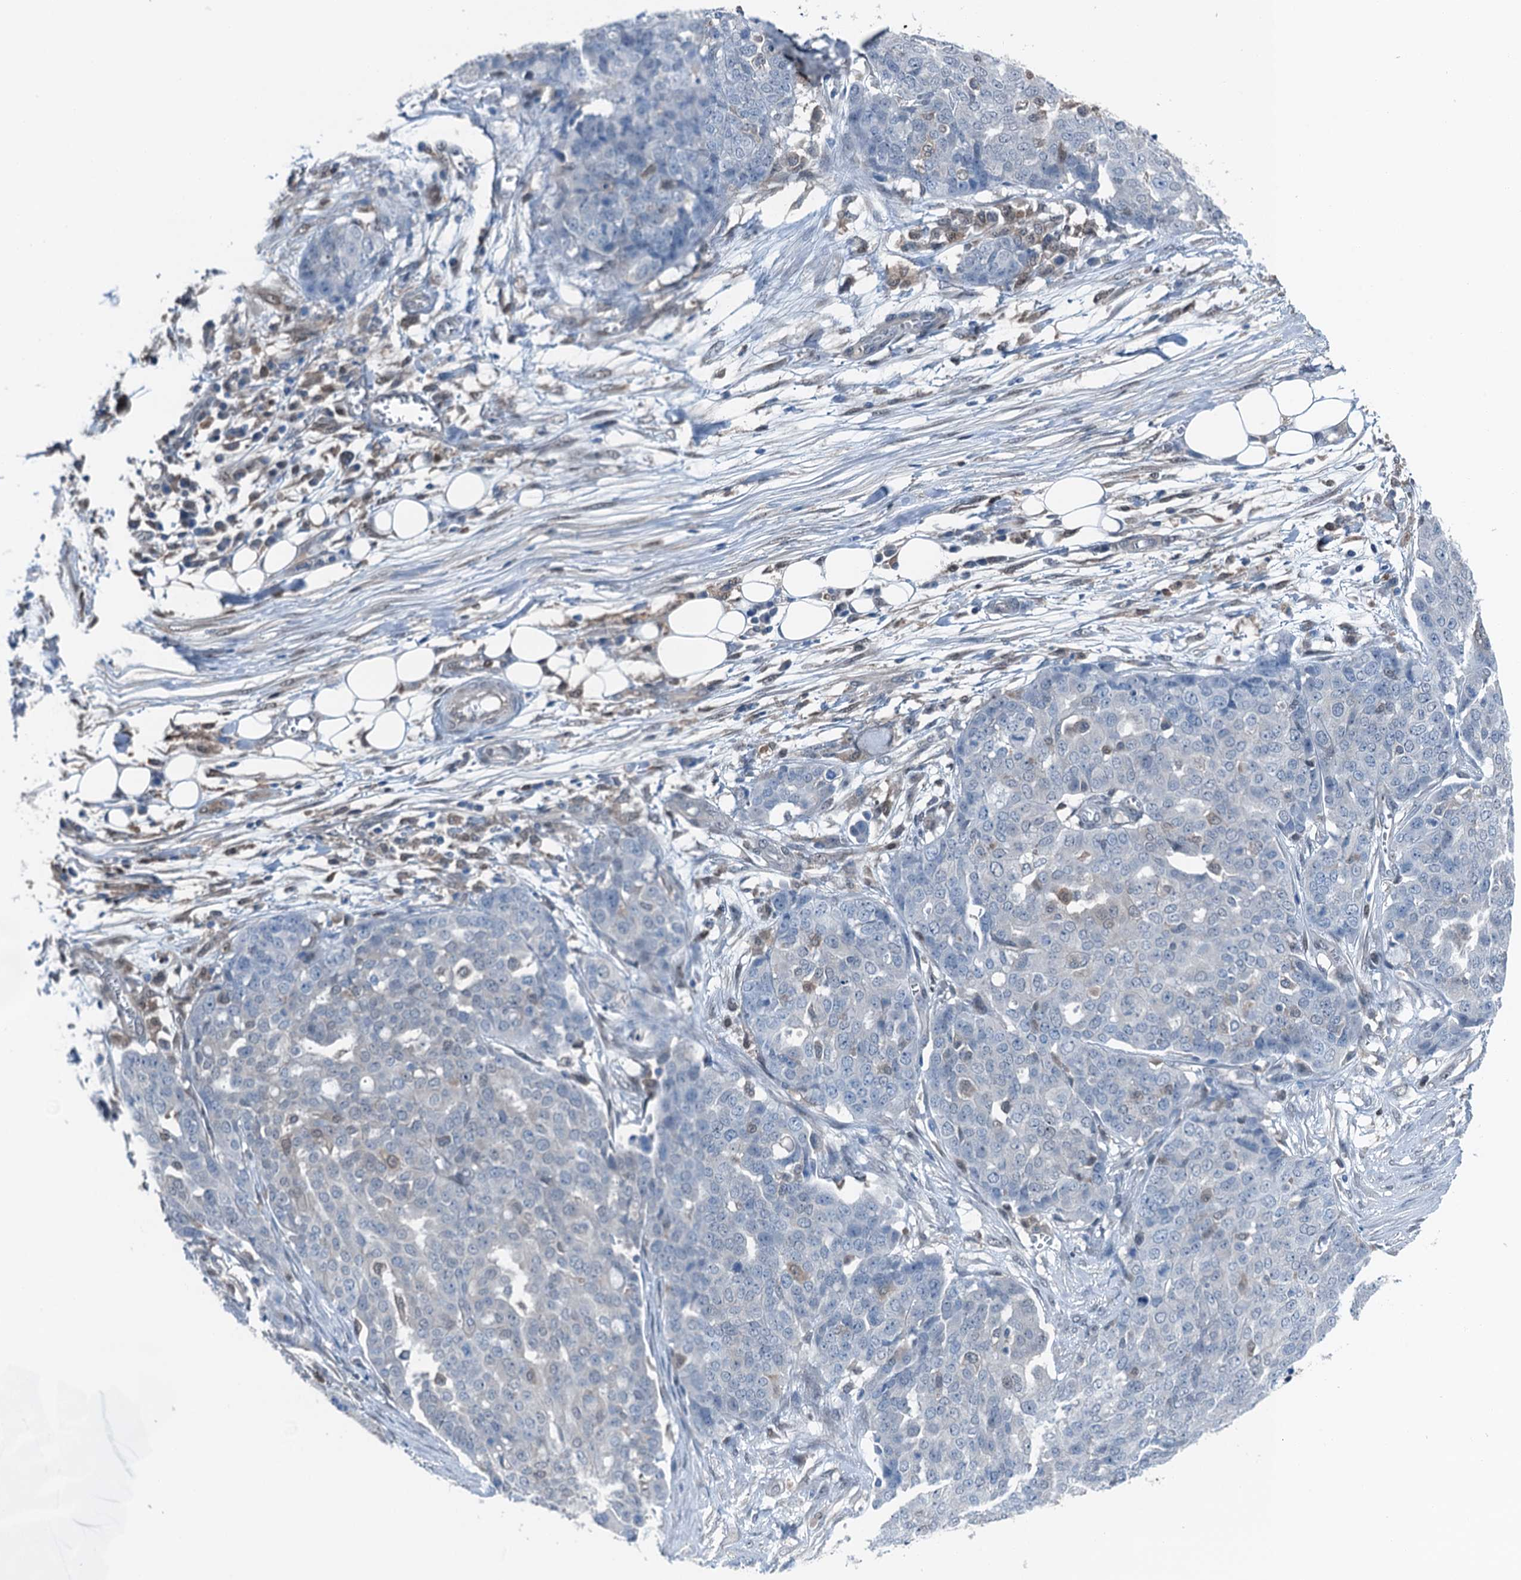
{"staining": {"intensity": "negative", "quantity": "none", "location": "none"}, "tissue": "ovarian cancer", "cell_type": "Tumor cells", "image_type": "cancer", "snomed": [{"axis": "morphology", "description": "Cystadenocarcinoma, serous, NOS"}, {"axis": "topography", "description": "Soft tissue"}, {"axis": "topography", "description": "Ovary"}], "caption": "DAB immunohistochemical staining of human ovarian serous cystadenocarcinoma shows no significant expression in tumor cells.", "gene": "RNH1", "patient": {"sex": "female", "age": 57}}